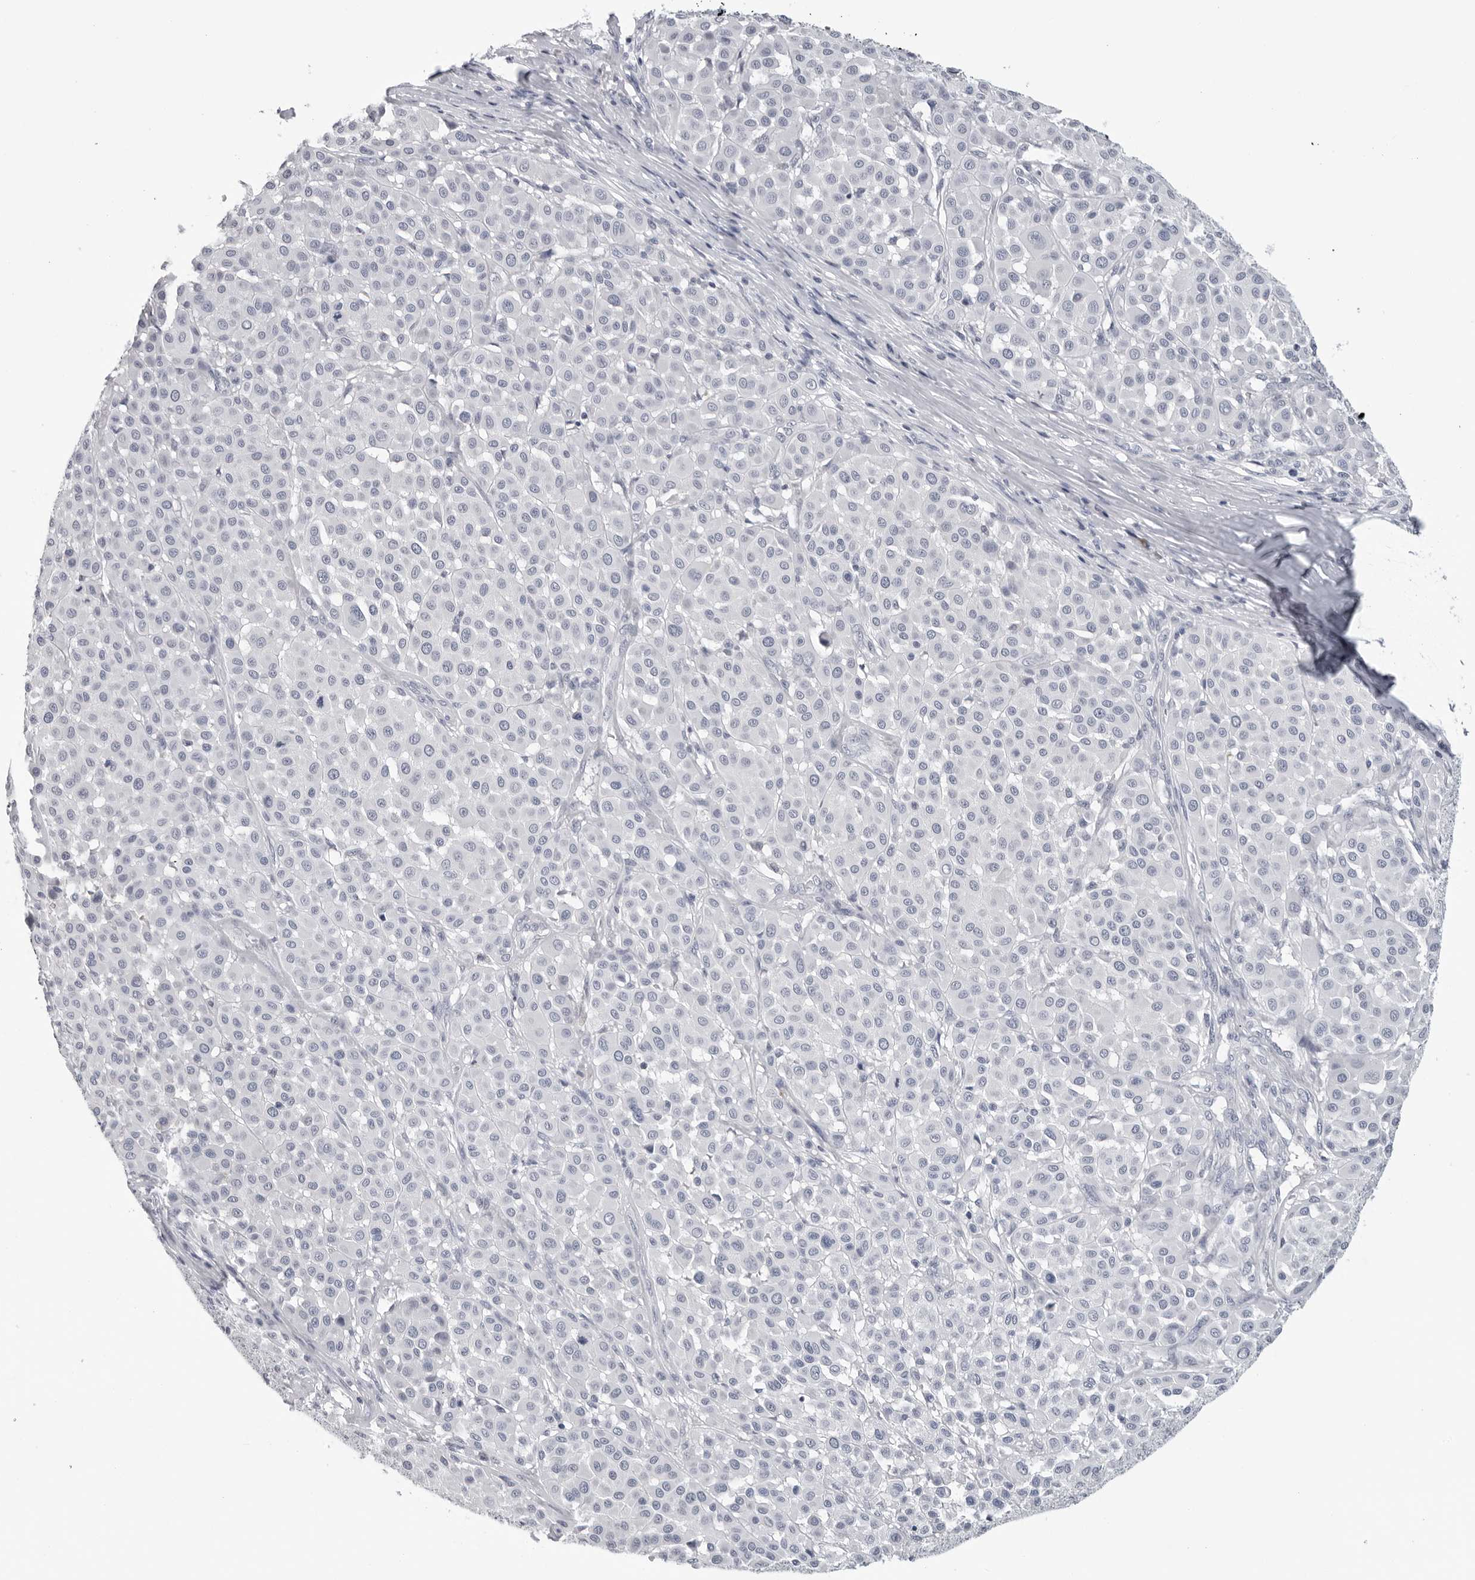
{"staining": {"intensity": "negative", "quantity": "none", "location": "none"}, "tissue": "melanoma", "cell_type": "Tumor cells", "image_type": "cancer", "snomed": [{"axis": "morphology", "description": "Malignant melanoma, Metastatic site"}, {"axis": "topography", "description": "Soft tissue"}], "caption": "Micrograph shows no protein positivity in tumor cells of malignant melanoma (metastatic site) tissue.", "gene": "ZNF502", "patient": {"sex": "male", "age": 41}}